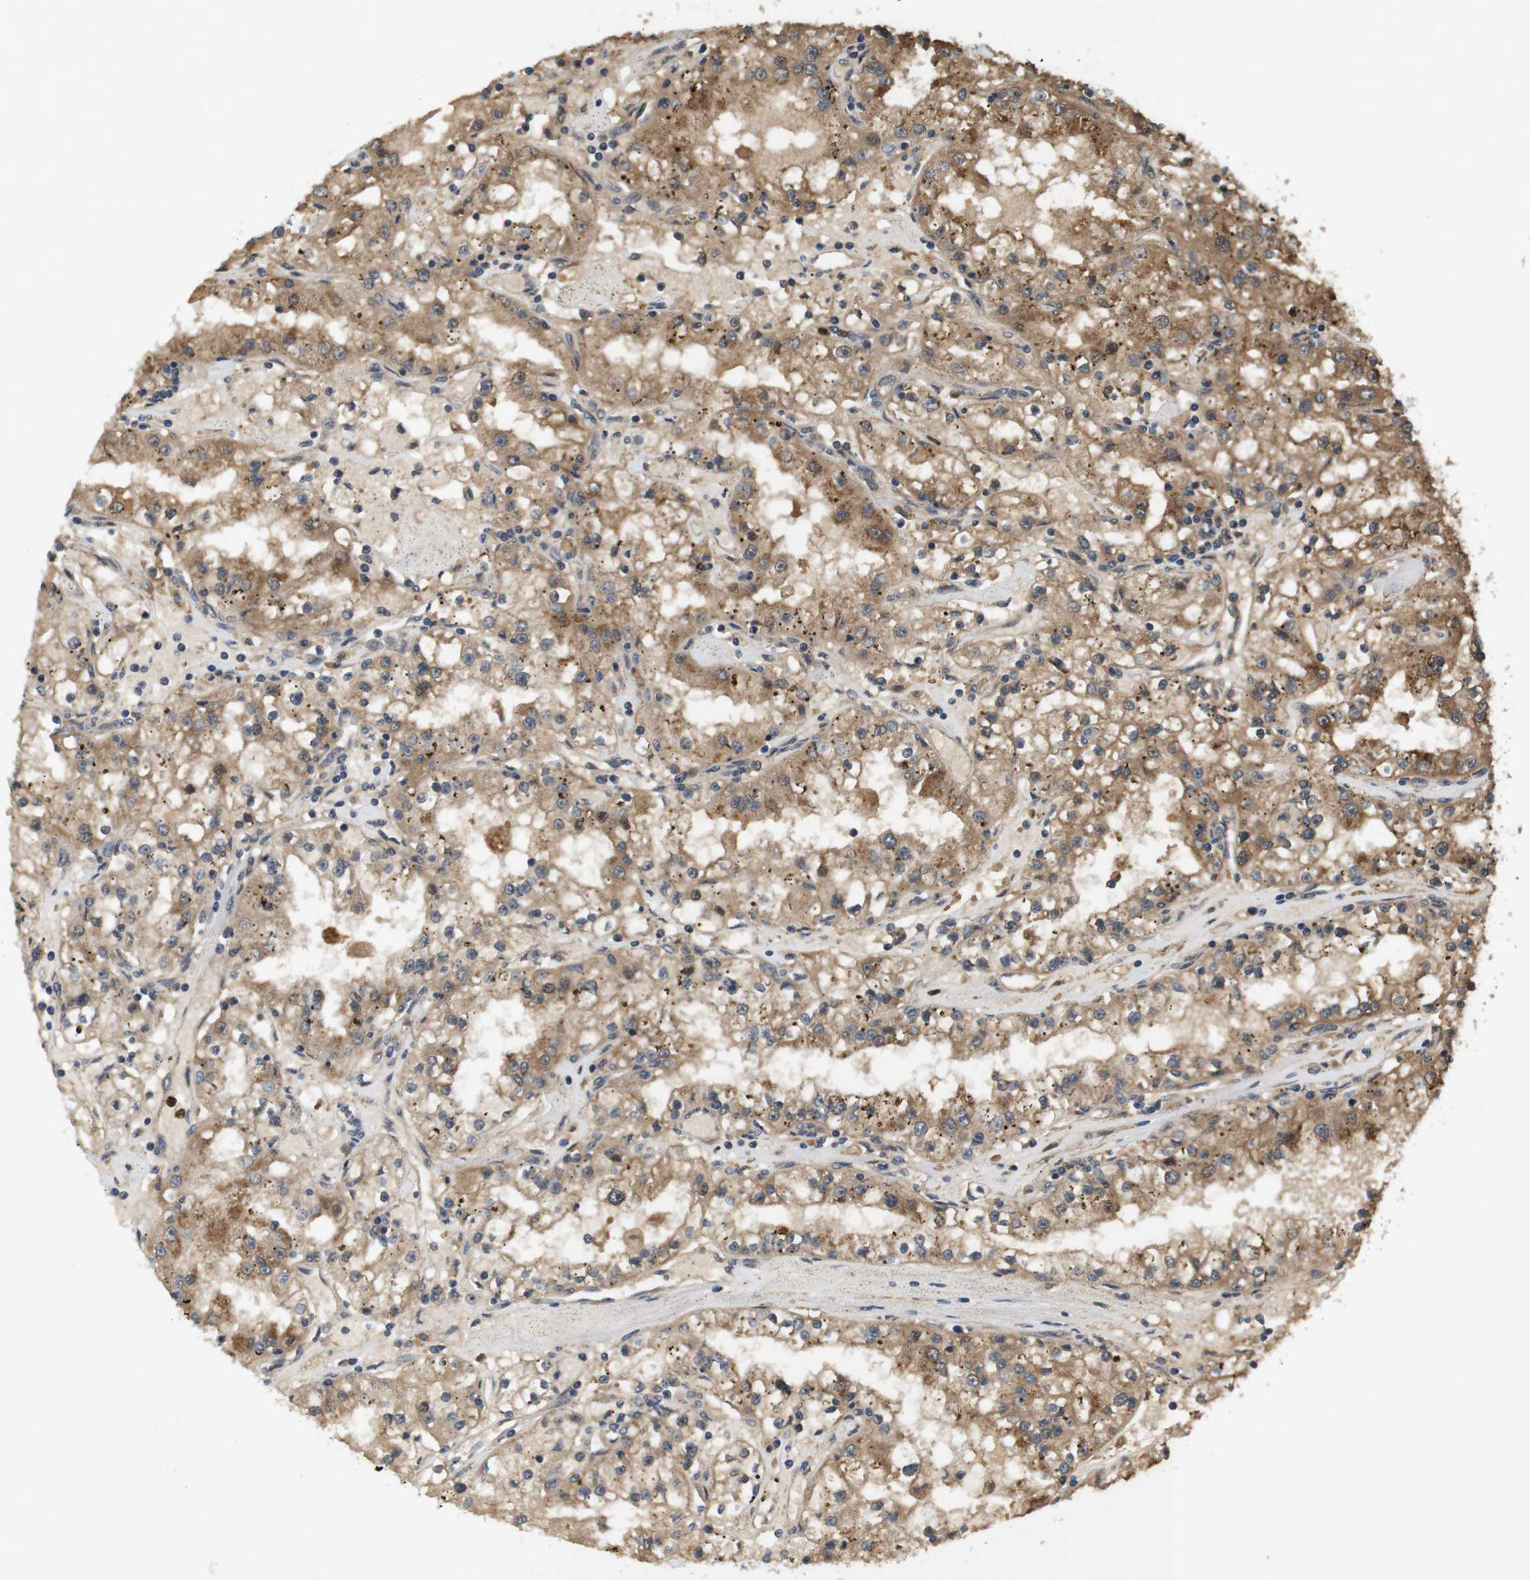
{"staining": {"intensity": "moderate", "quantity": ">75%", "location": "cytoplasmic/membranous"}, "tissue": "renal cancer", "cell_type": "Tumor cells", "image_type": "cancer", "snomed": [{"axis": "morphology", "description": "Adenocarcinoma, NOS"}, {"axis": "topography", "description": "Kidney"}], "caption": "Immunohistochemical staining of renal adenocarcinoma demonstrates medium levels of moderate cytoplasmic/membranous expression in about >75% of tumor cells.", "gene": "NFKBIE", "patient": {"sex": "male", "age": 56}}